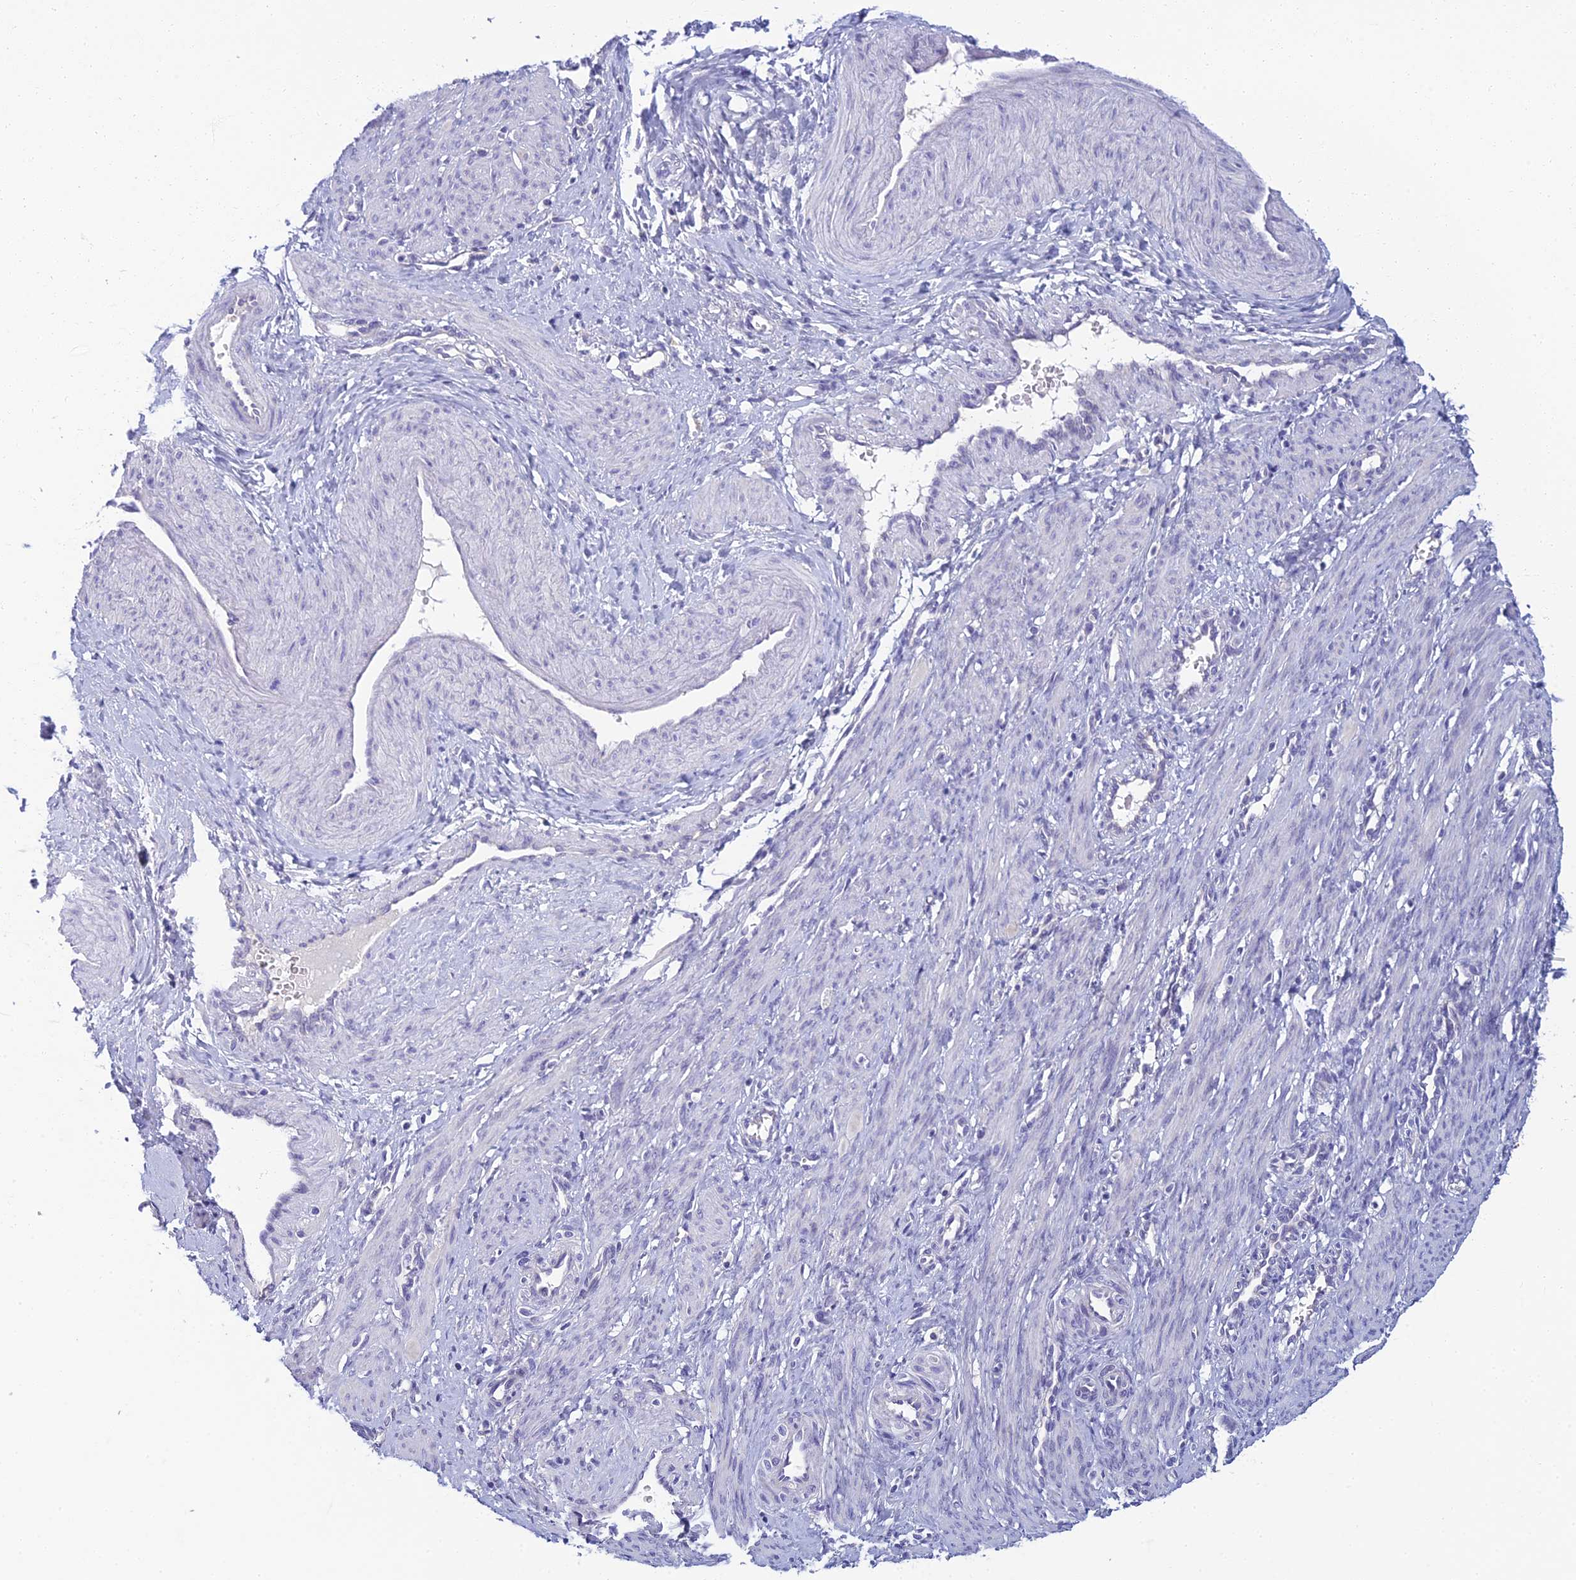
{"staining": {"intensity": "negative", "quantity": "none", "location": "none"}, "tissue": "smooth muscle", "cell_type": "Smooth muscle cells", "image_type": "normal", "snomed": [{"axis": "morphology", "description": "Normal tissue, NOS"}, {"axis": "topography", "description": "Endometrium"}], "caption": "An immunohistochemistry (IHC) photomicrograph of normal smooth muscle is shown. There is no staining in smooth muscle cells of smooth muscle.", "gene": "SLC25A41", "patient": {"sex": "female", "age": 33}}